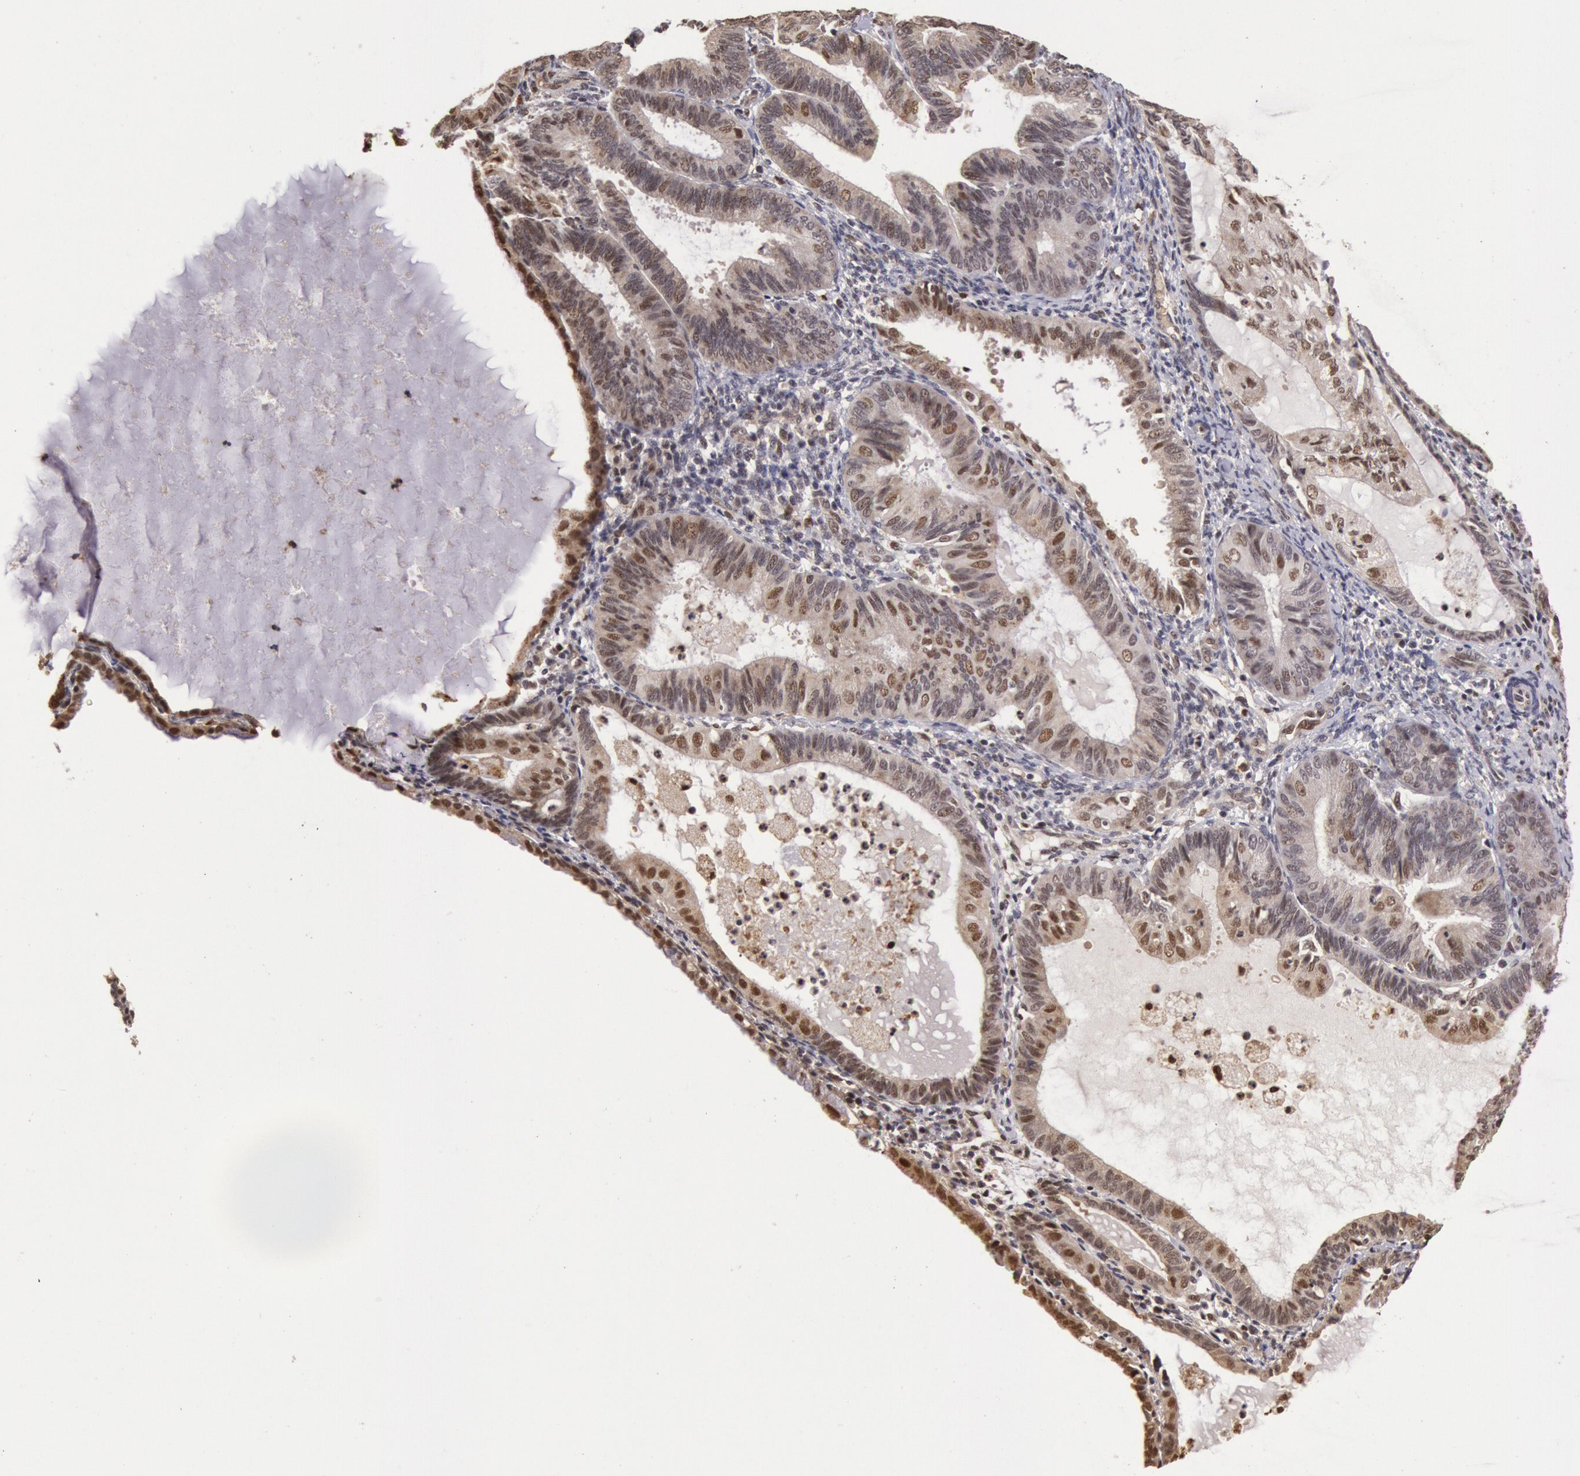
{"staining": {"intensity": "weak", "quantity": "25%-75%", "location": "nuclear"}, "tissue": "endometrial cancer", "cell_type": "Tumor cells", "image_type": "cancer", "snomed": [{"axis": "morphology", "description": "Adenocarcinoma, NOS"}, {"axis": "topography", "description": "Endometrium"}], "caption": "Adenocarcinoma (endometrial) stained for a protein (brown) displays weak nuclear positive staining in approximately 25%-75% of tumor cells.", "gene": "LIG4", "patient": {"sex": "female", "age": 63}}